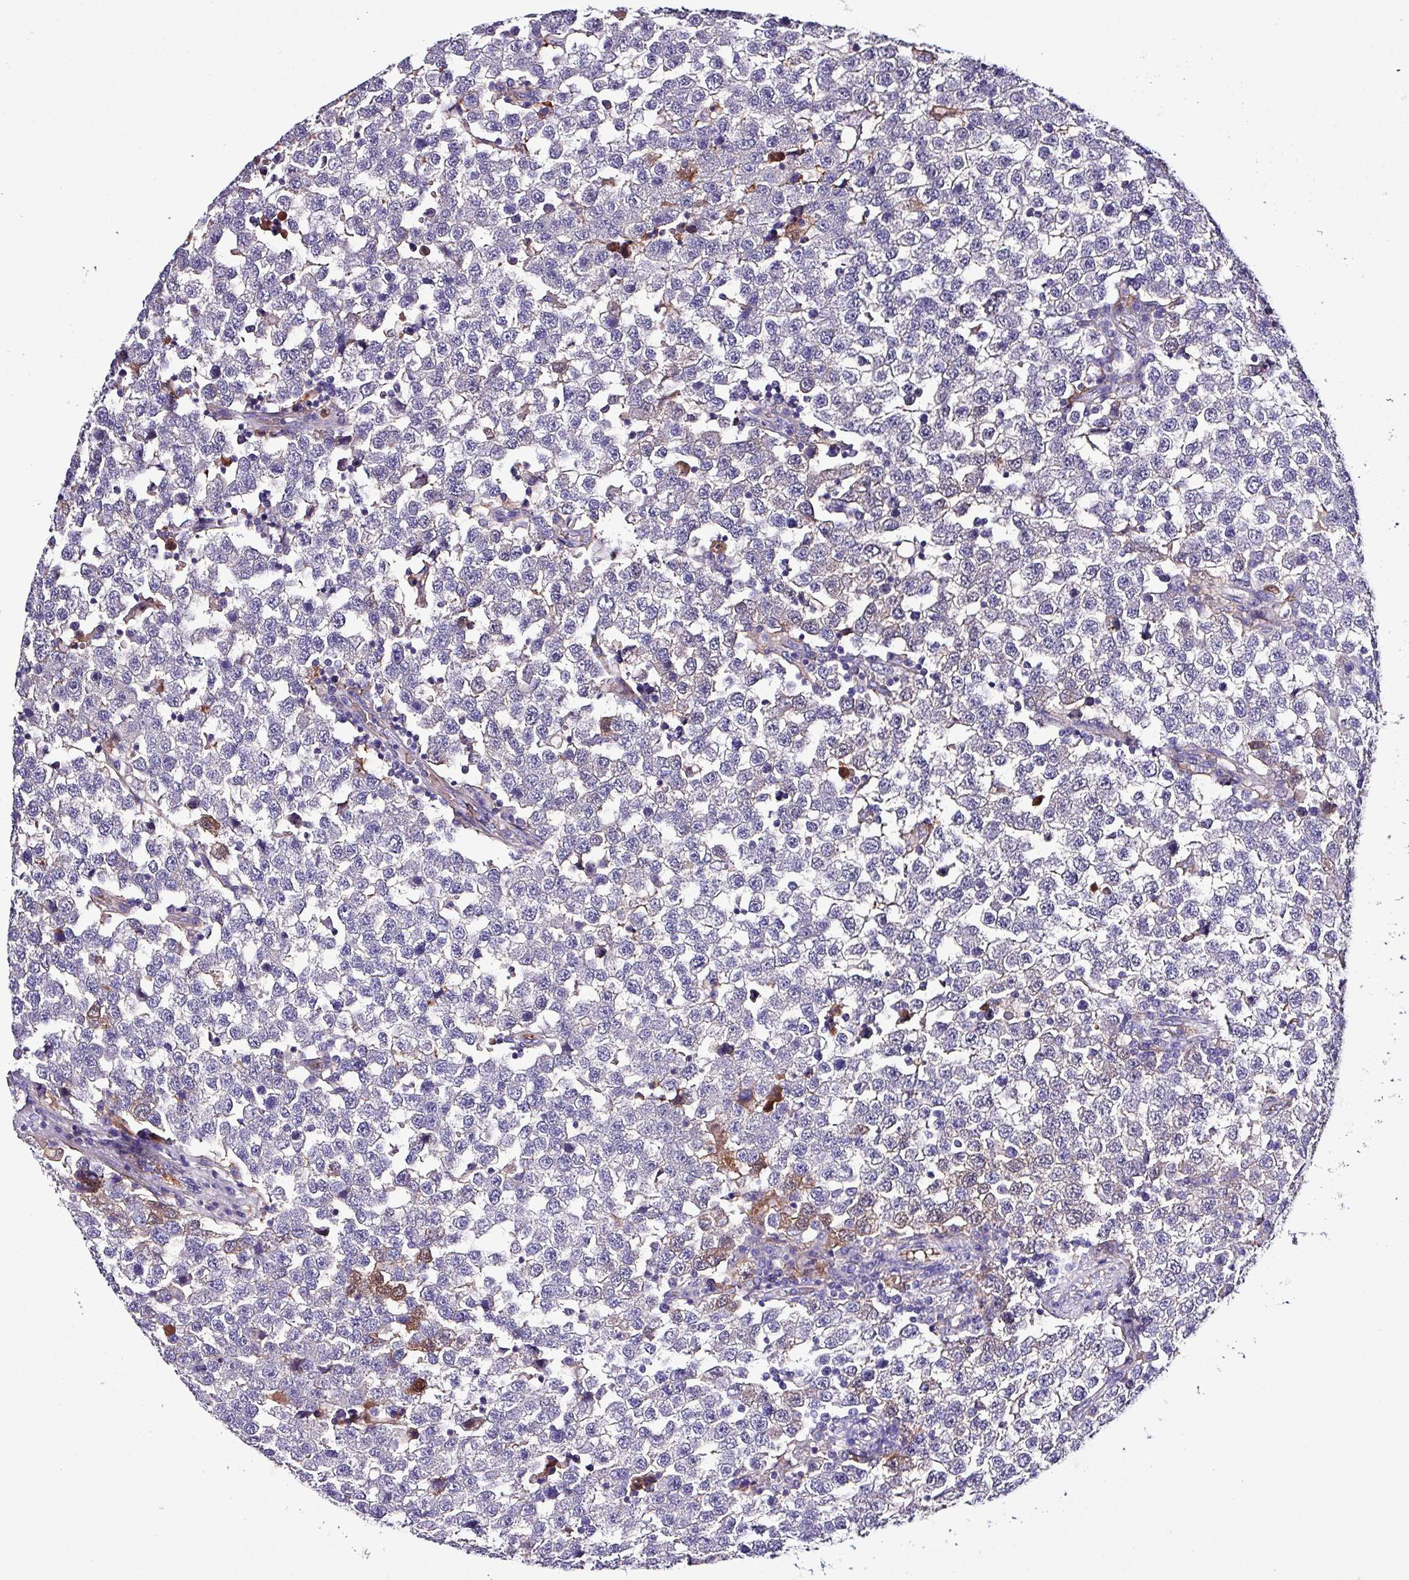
{"staining": {"intensity": "negative", "quantity": "none", "location": "none"}, "tissue": "testis cancer", "cell_type": "Tumor cells", "image_type": "cancer", "snomed": [{"axis": "morphology", "description": "Seminoma, NOS"}, {"axis": "topography", "description": "Testis"}], "caption": "High power microscopy image of an immunohistochemistry (IHC) photomicrograph of seminoma (testis), revealing no significant staining in tumor cells.", "gene": "HP", "patient": {"sex": "male", "age": 34}}